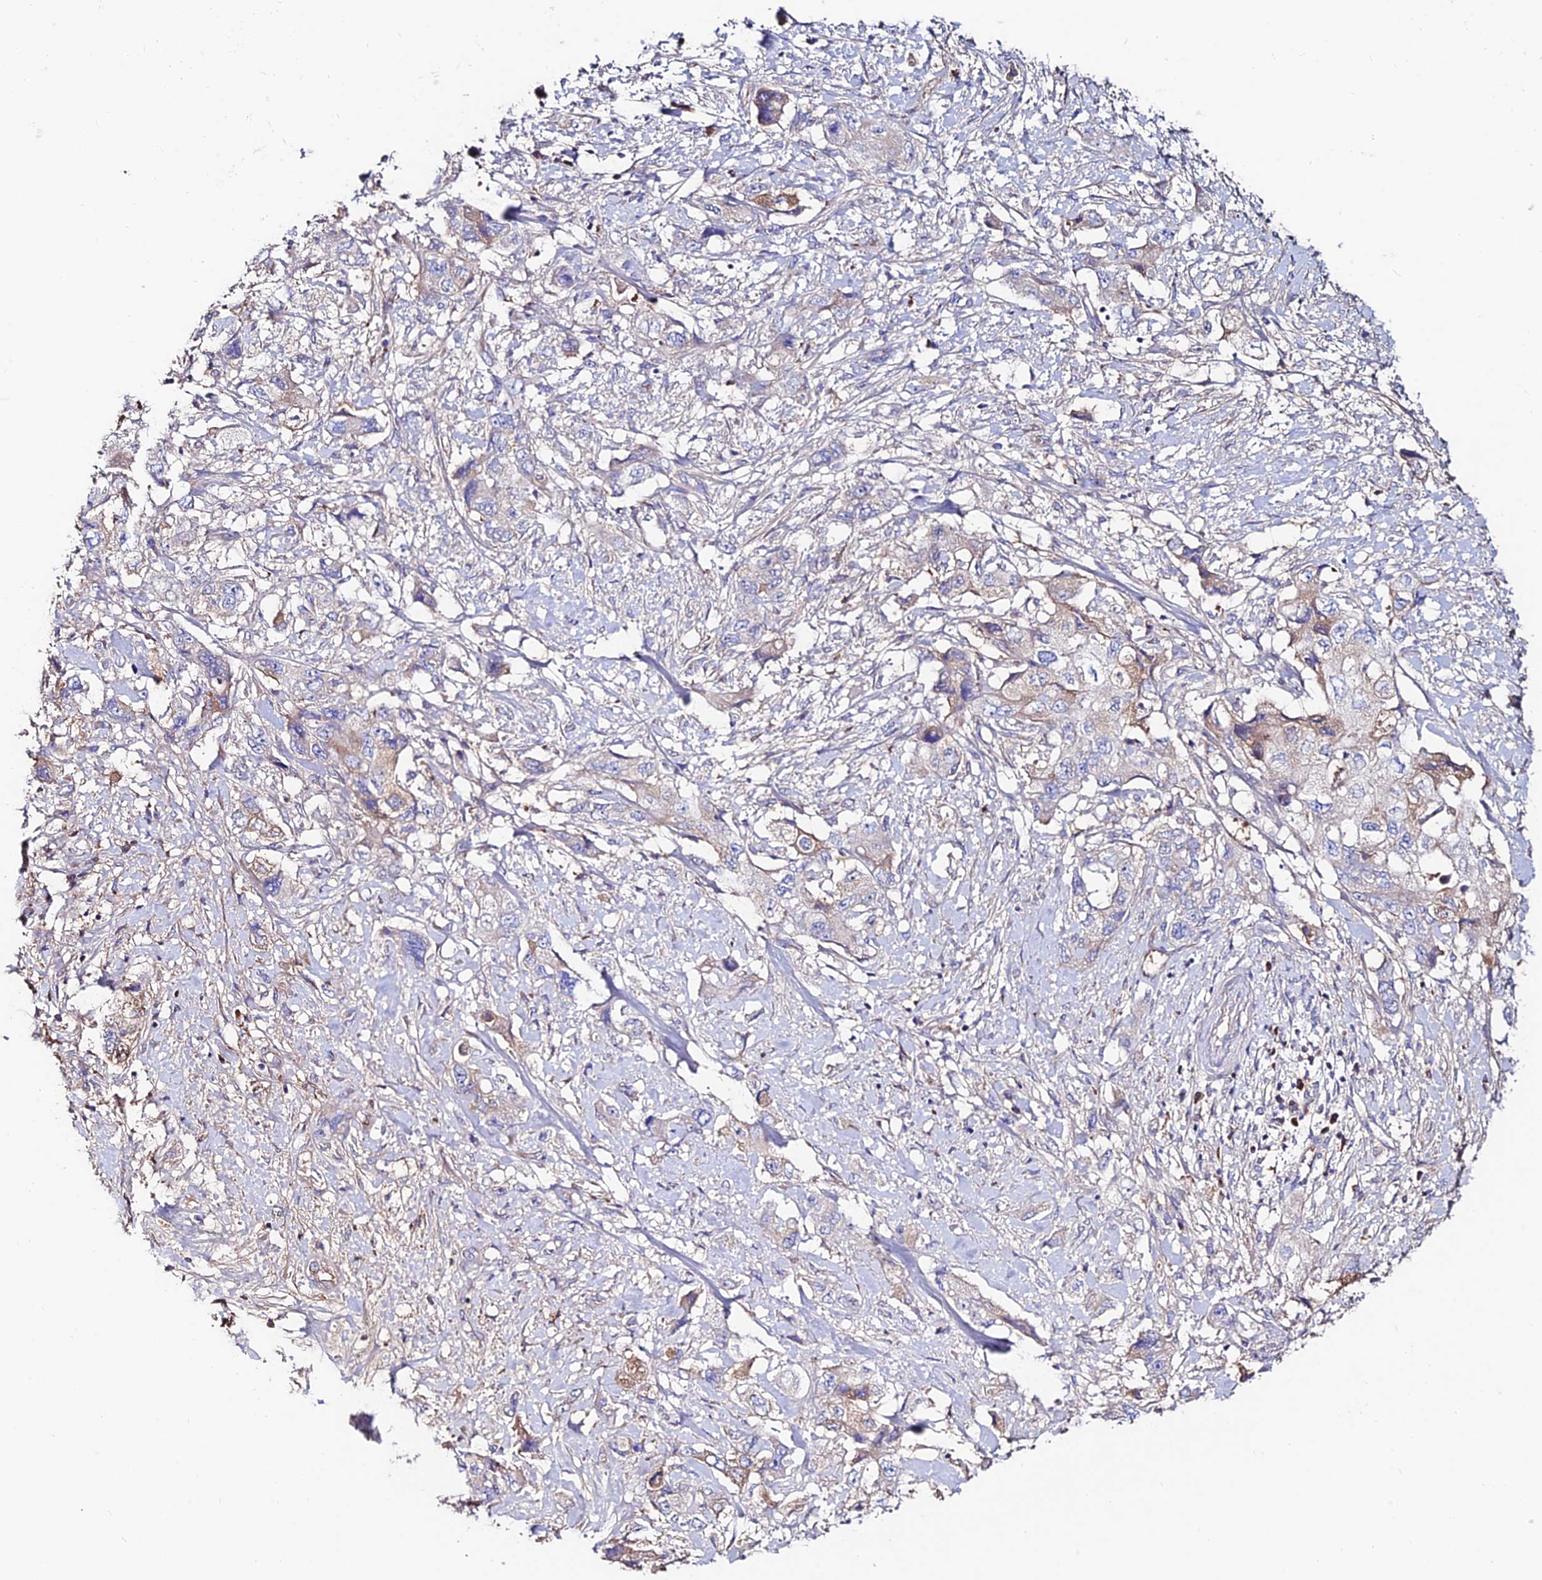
{"staining": {"intensity": "weak", "quantity": "<25%", "location": "cytoplasmic/membranous"}, "tissue": "pancreatic cancer", "cell_type": "Tumor cells", "image_type": "cancer", "snomed": [{"axis": "morphology", "description": "Adenocarcinoma, NOS"}, {"axis": "topography", "description": "Pancreas"}], "caption": "A micrograph of adenocarcinoma (pancreatic) stained for a protein reveals no brown staining in tumor cells. (DAB (3,3'-diaminobenzidine) immunohistochemistry with hematoxylin counter stain).", "gene": "SLC25A16", "patient": {"sex": "female", "age": 73}}